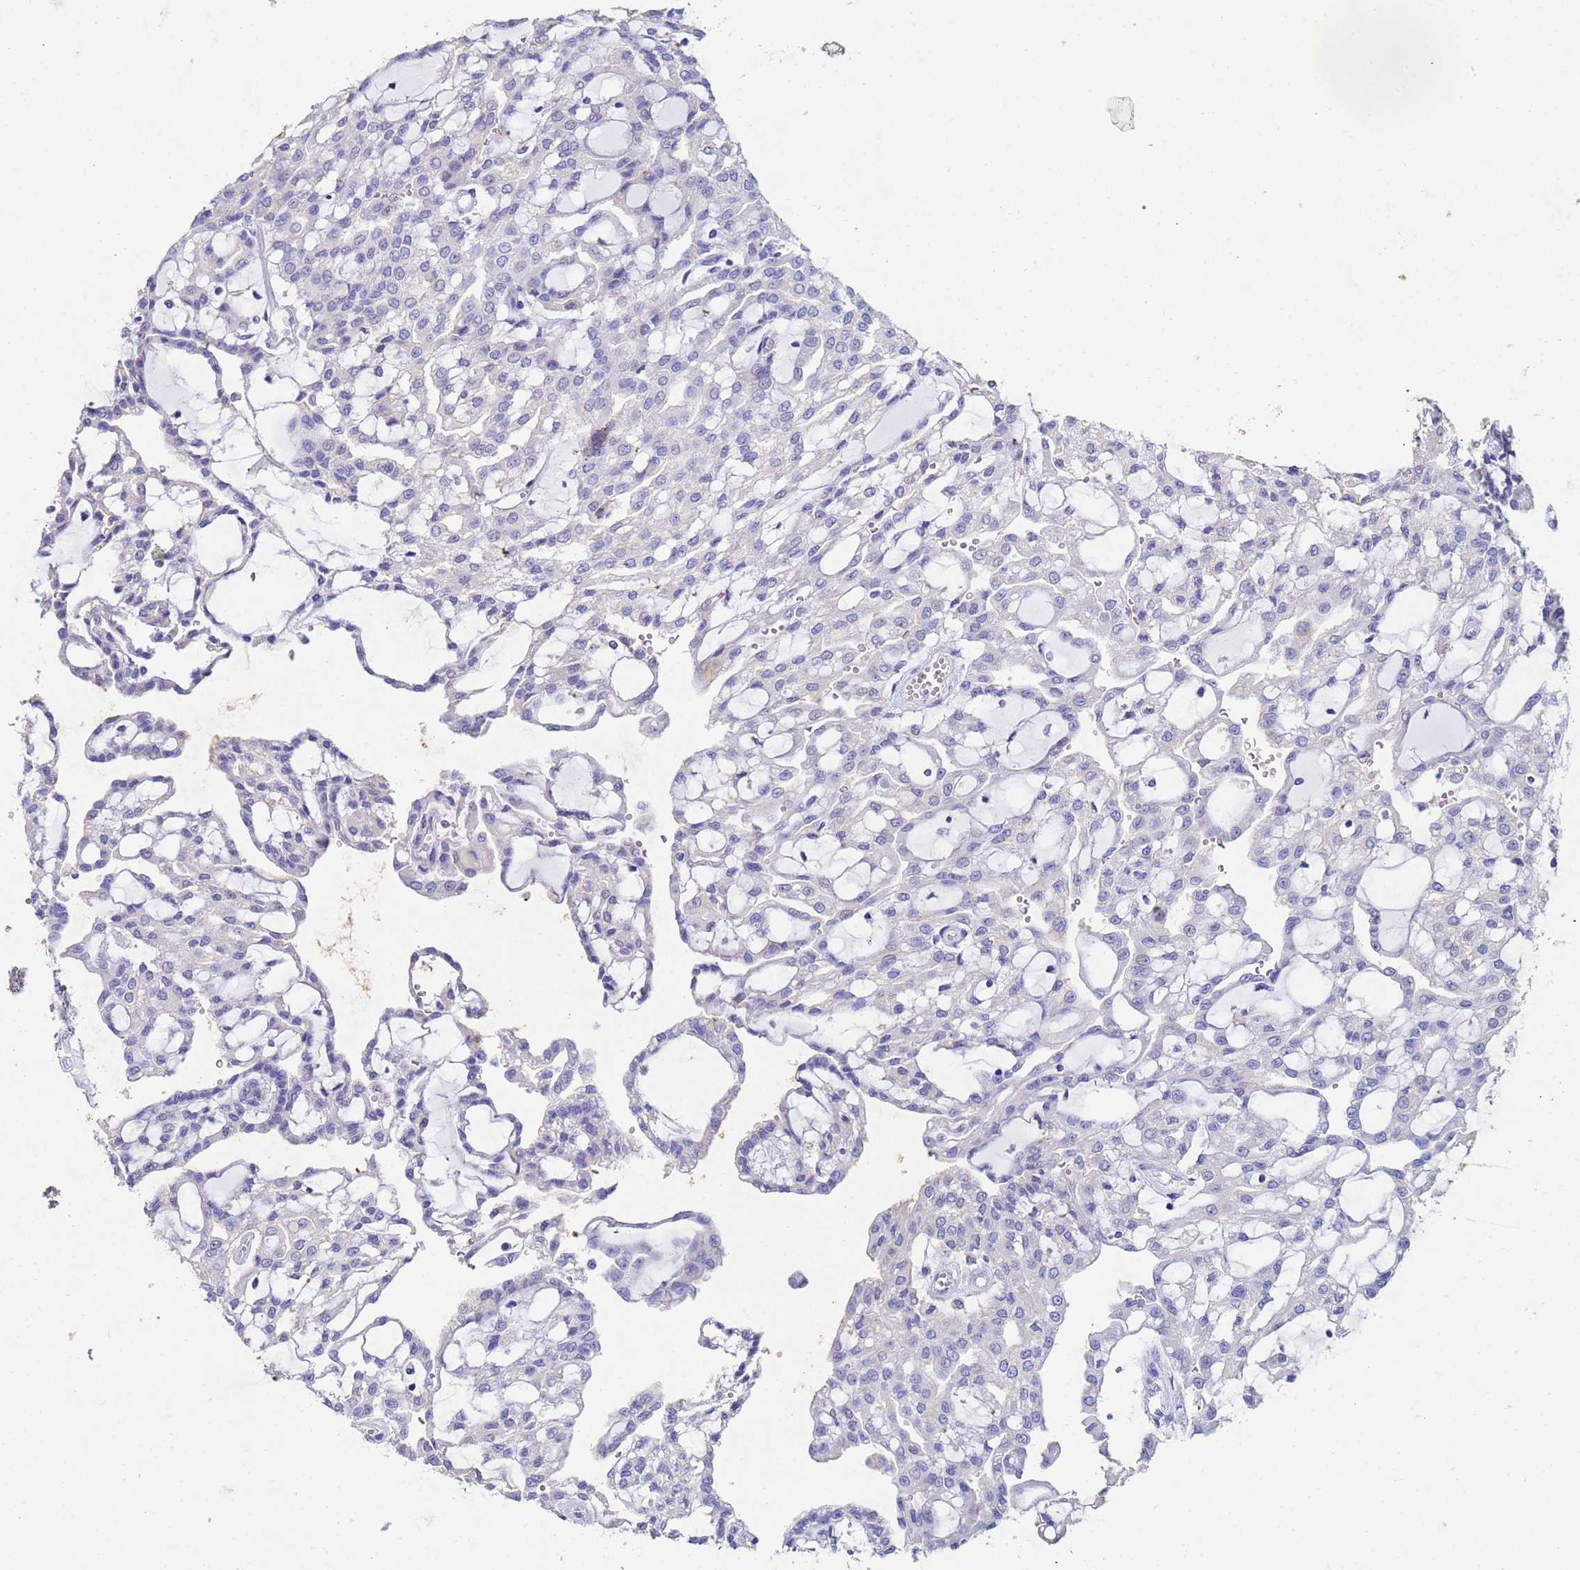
{"staining": {"intensity": "negative", "quantity": "none", "location": "none"}, "tissue": "renal cancer", "cell_type": "Tumor cells", "image_type": "cancer", "snomed": [{"axis": "morphology", "description": "Adenocarcinoma, NOS"}, {"axis": "topography", "description": "Kidney"}], "caption": "An immunohistochemistry photomicrograph of adenocarcinoma (renal) is shown. There is no staining in tumor cells of adenocarcinoma (renal). (Brightfield microscopy of DAB immunohistochemistry at high magnification).", "gene": "CSTB", "patient": {"sex": "male", "age": 63}}